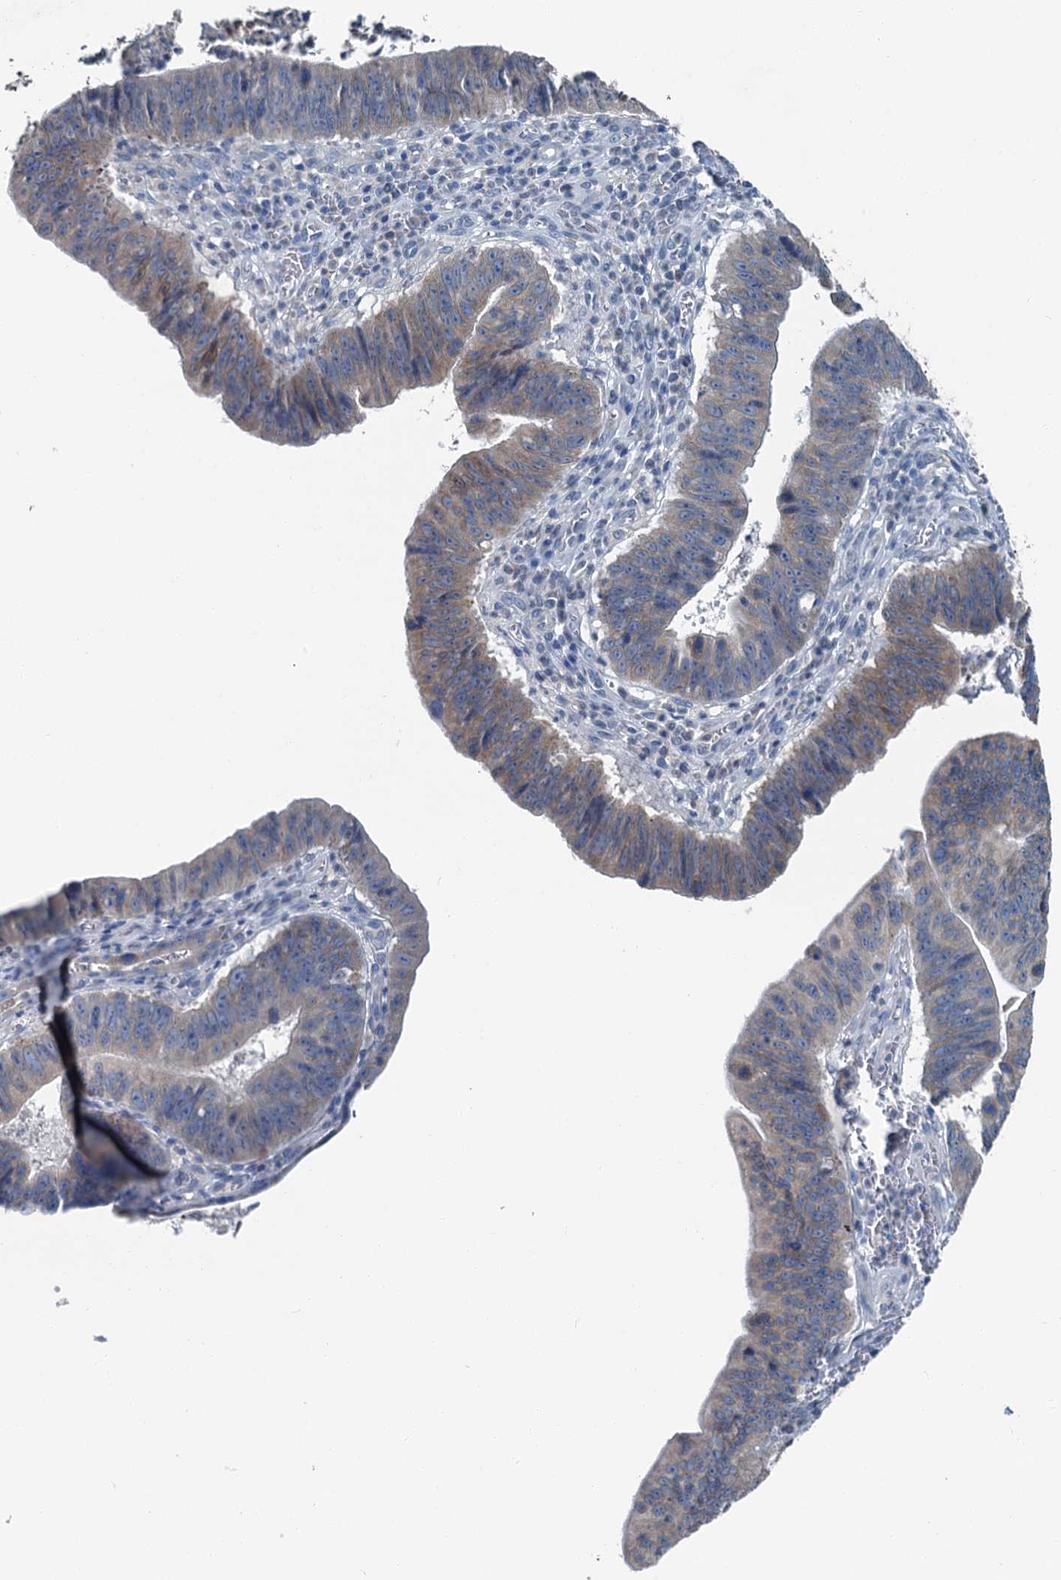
{"staining": {"intensity": "weak", "quantity": "<25%", "location": "cytoplasmic/membranous"}, "tissue": "stomach cancer", "cell_type": "Tumor cells", "image_type": "cancer", "snomed": [{"axis": "morphology", "description": "Adenocarcinoma, NOS"}, {"axis": "topography", "description": "Stomach"}], "caption": "This is an IHC photomicrograph of human adenocarcinoma (stomach). There is no staining in tumor cells.", "gene": "C6orf120", "patient": {"sex": "male", "age": 59}}